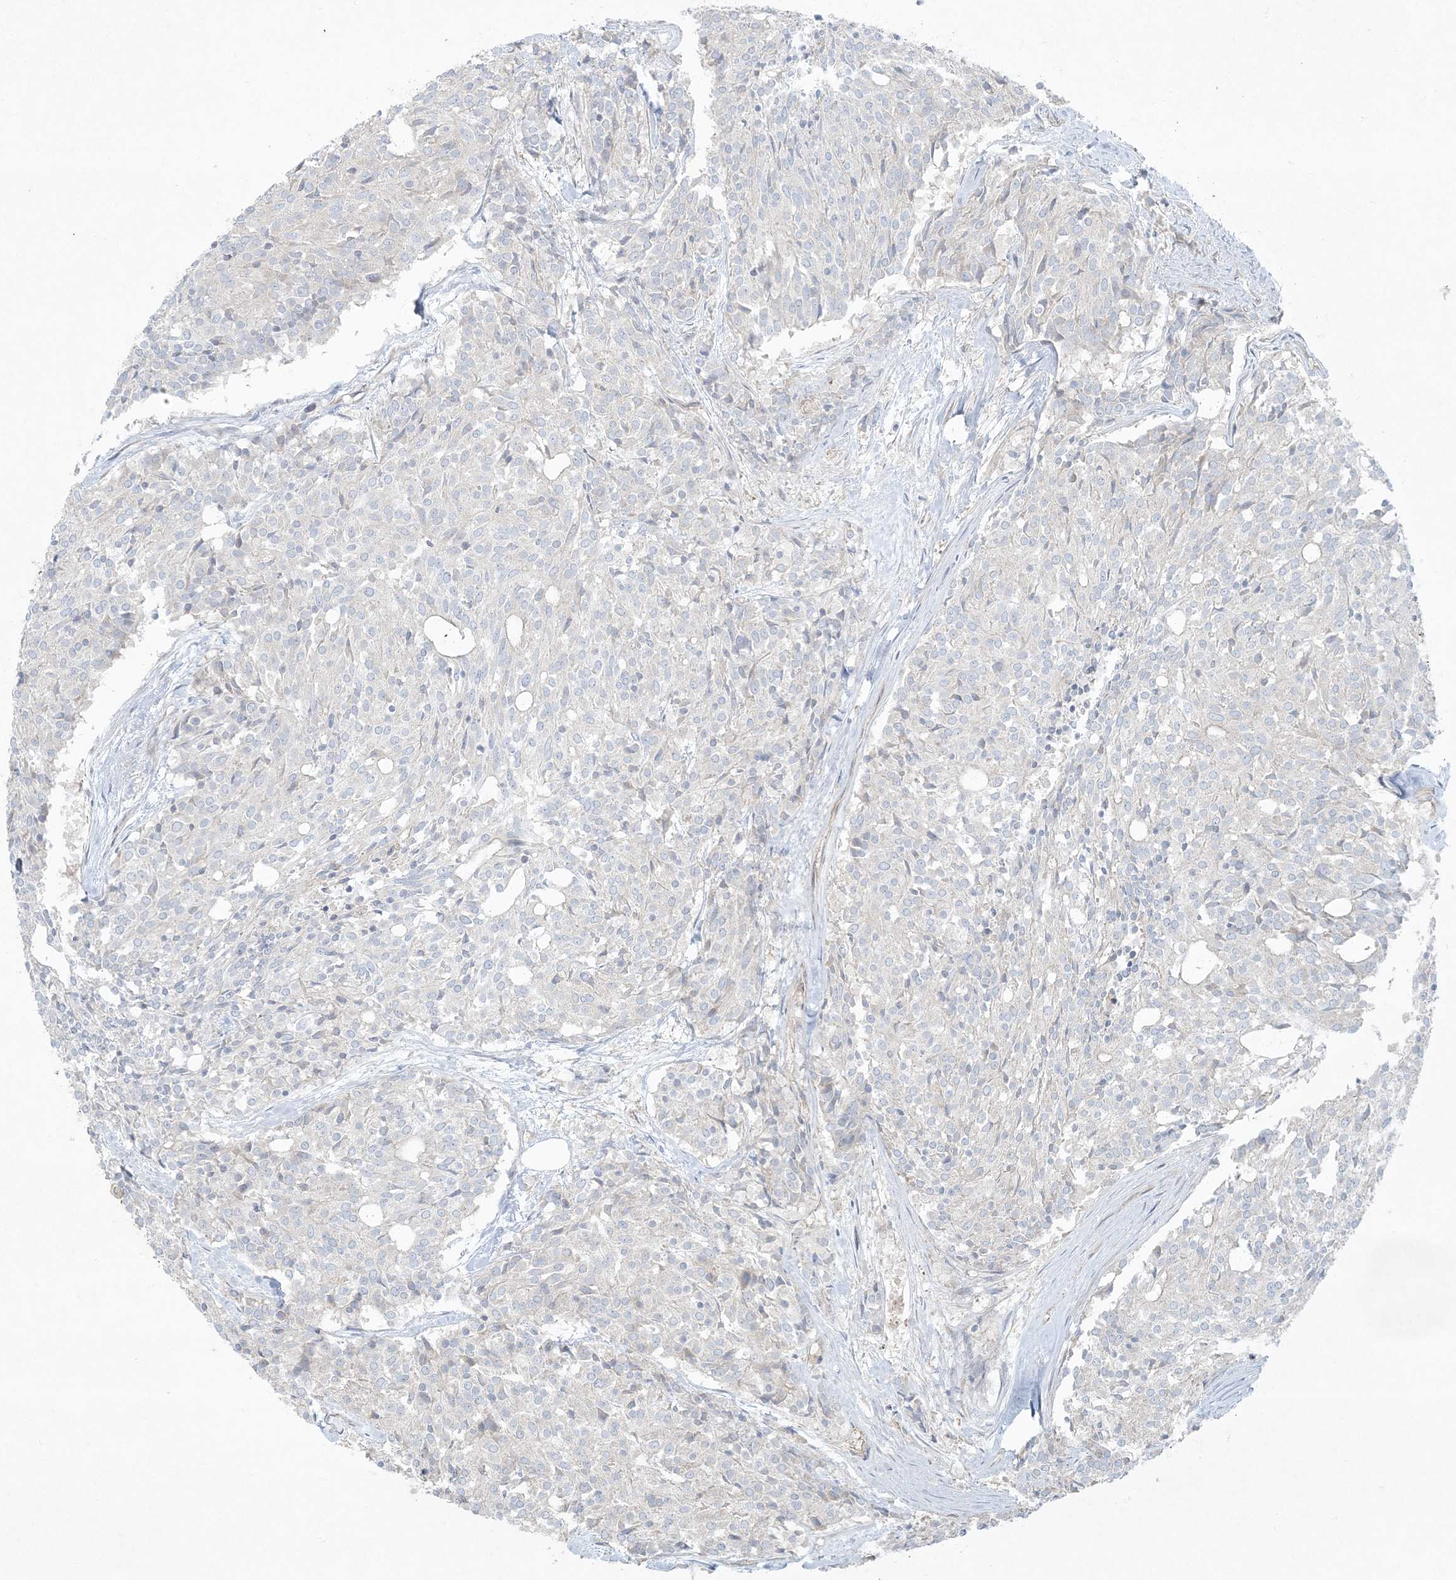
{"staining": {"intensity": "negative", "quantity": "none", "location": "none"}, "tissue": "carcinoid", "cell_type": "Tumor cells", "image_type": "cancer", "snomed": [{"axis": "morphology", "description": "Carcinoid, malignant, NOS"}, {"axis": "topography", "description": "Pancreas"}], "caption": "This is an immunohistochemistry (IHC) micrograph of human carcinoid (malignant). There is no positivity in tumor cells.", "gene": "PIK3R4", "patient": {"sex": "female", "age": 54}}